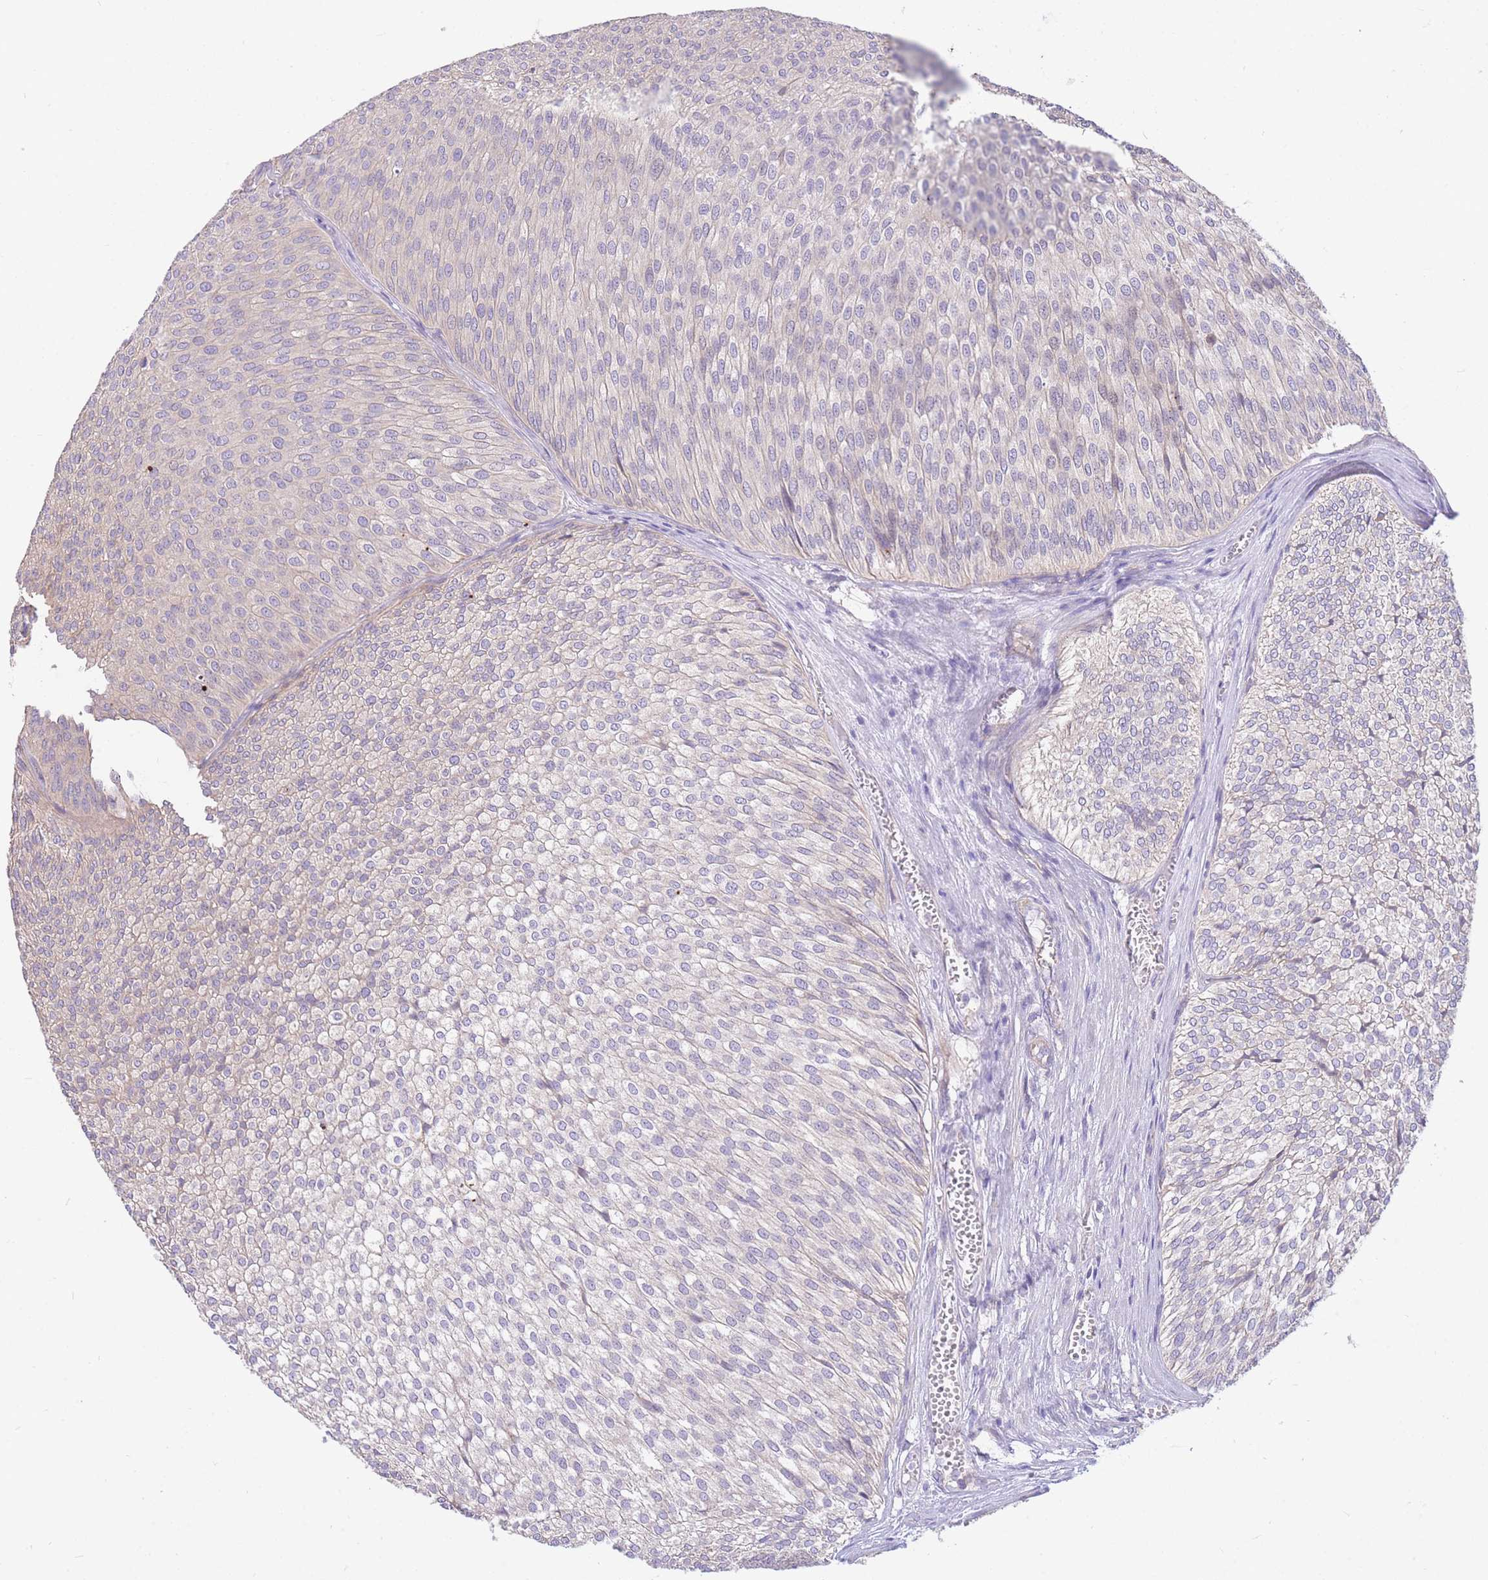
{"staining": {"intensity": "negative", "quantity": "none", "location": "none"}, "tissue": "urothelial cancer", "cell_type": "Tumor cells", "image_type": "cancer", "snomed": [{"axis": "morphology", "description": "Urothelial carcinoma, Low grade"}, {"axis": "topography", "description": "Urinary bladder"}], "caption": "There is no significant expression in tumor cells of urothelial cancer.", "gene": "OR5T1", "patient": {"sex": "male", "age": 91}}